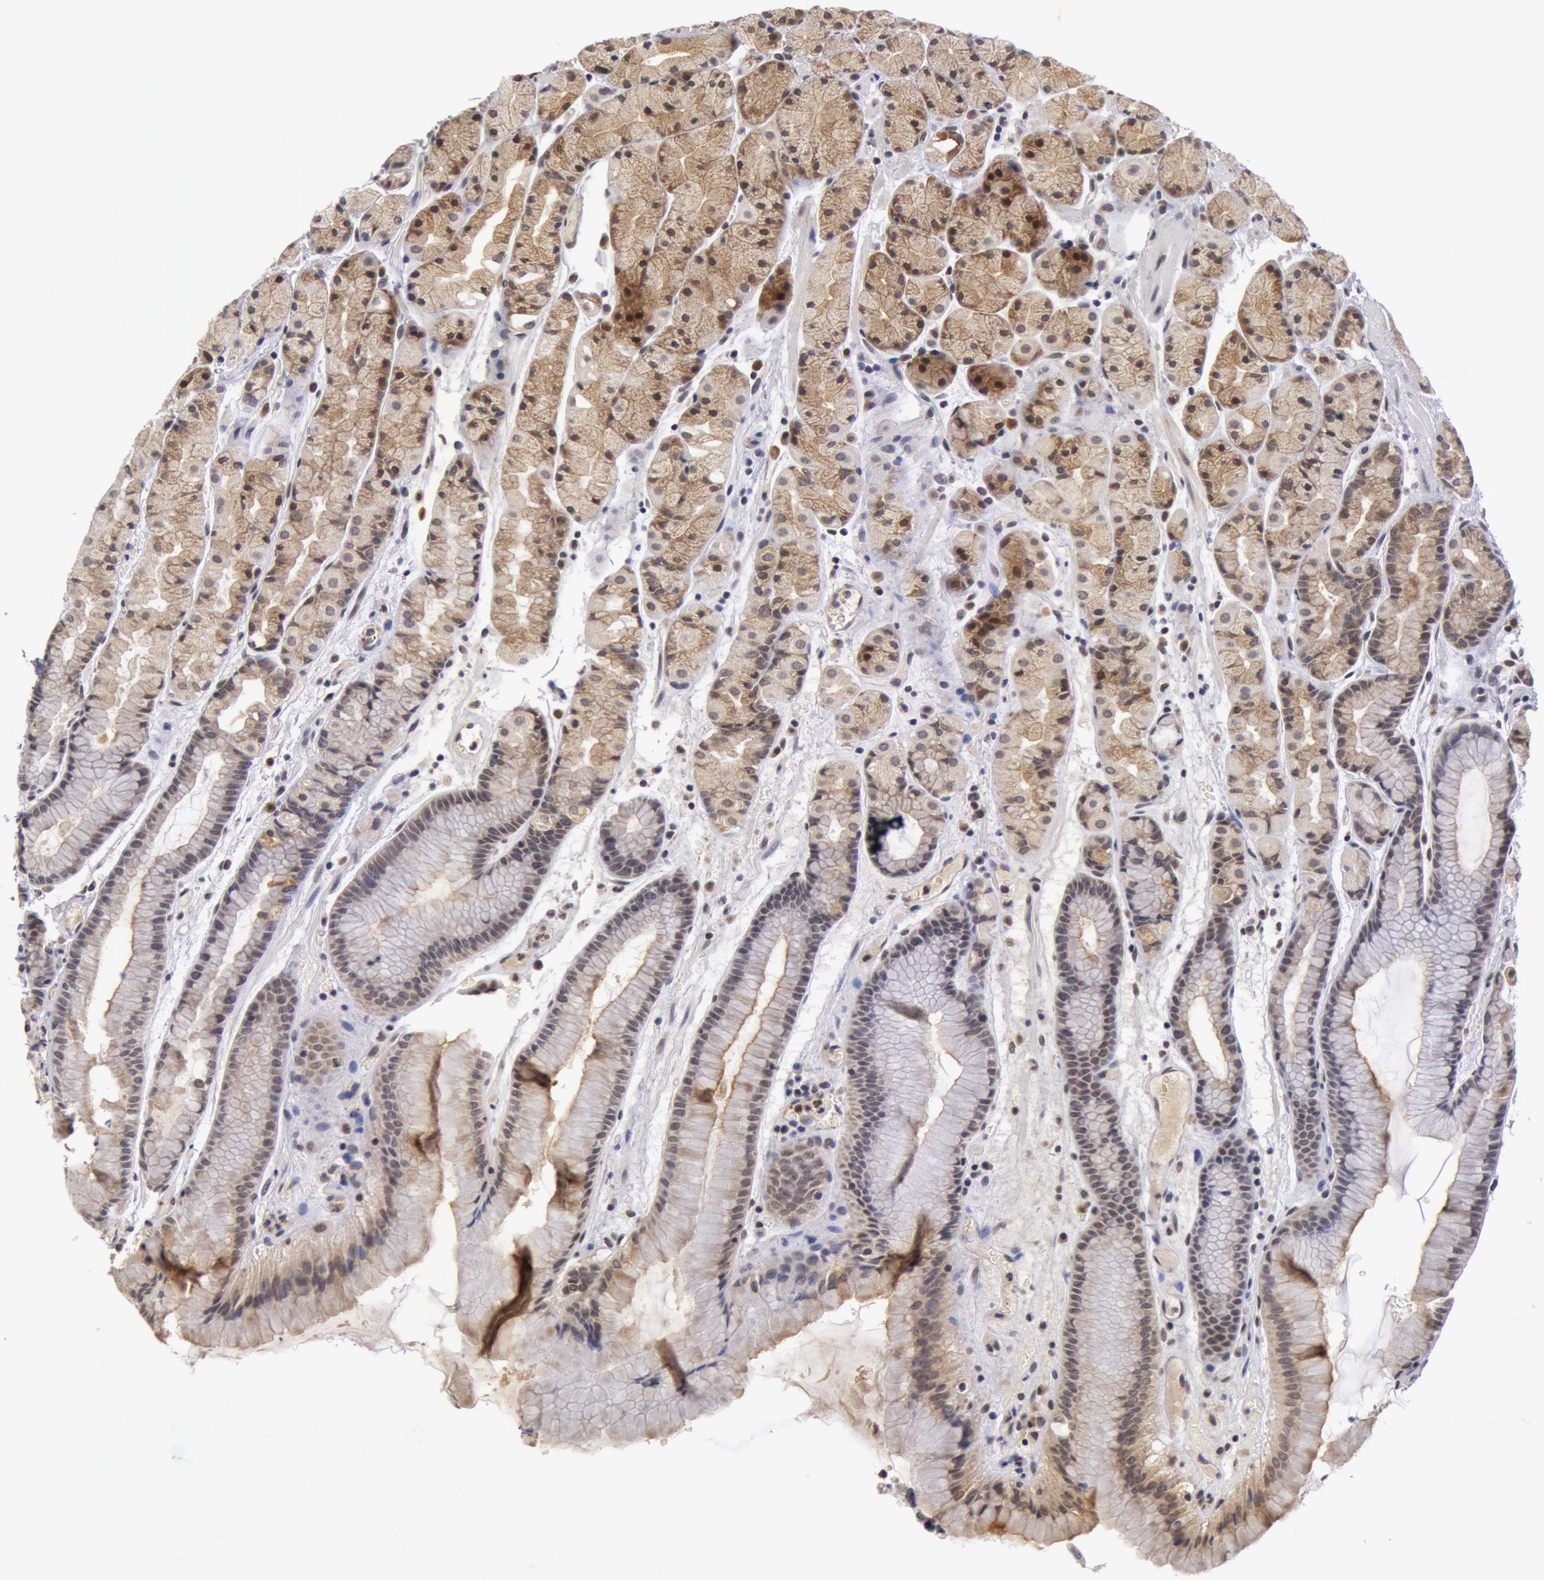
{"staining": {"intensity": "moderate", "quantity": "25%-75%", "location": "cytoplasmic/membranous"}, "tissue": "stomach", "cell_type": "Glandular cells", "image_type": "normal", "snomed": [{"axis": "morphology", "description": "Normal tissue, NOS"}, {"axis": "topography", "description": "Stomach, upper"}], "caption": "Unremarkable stomach was stained to show a protein in brown. There is medium levels of moderate cytoplasmic/membranous positivity in about 25%-75% of glandular cells.", "gene": "SYTL4", "patient": {"sex": "male", "age": 72}}